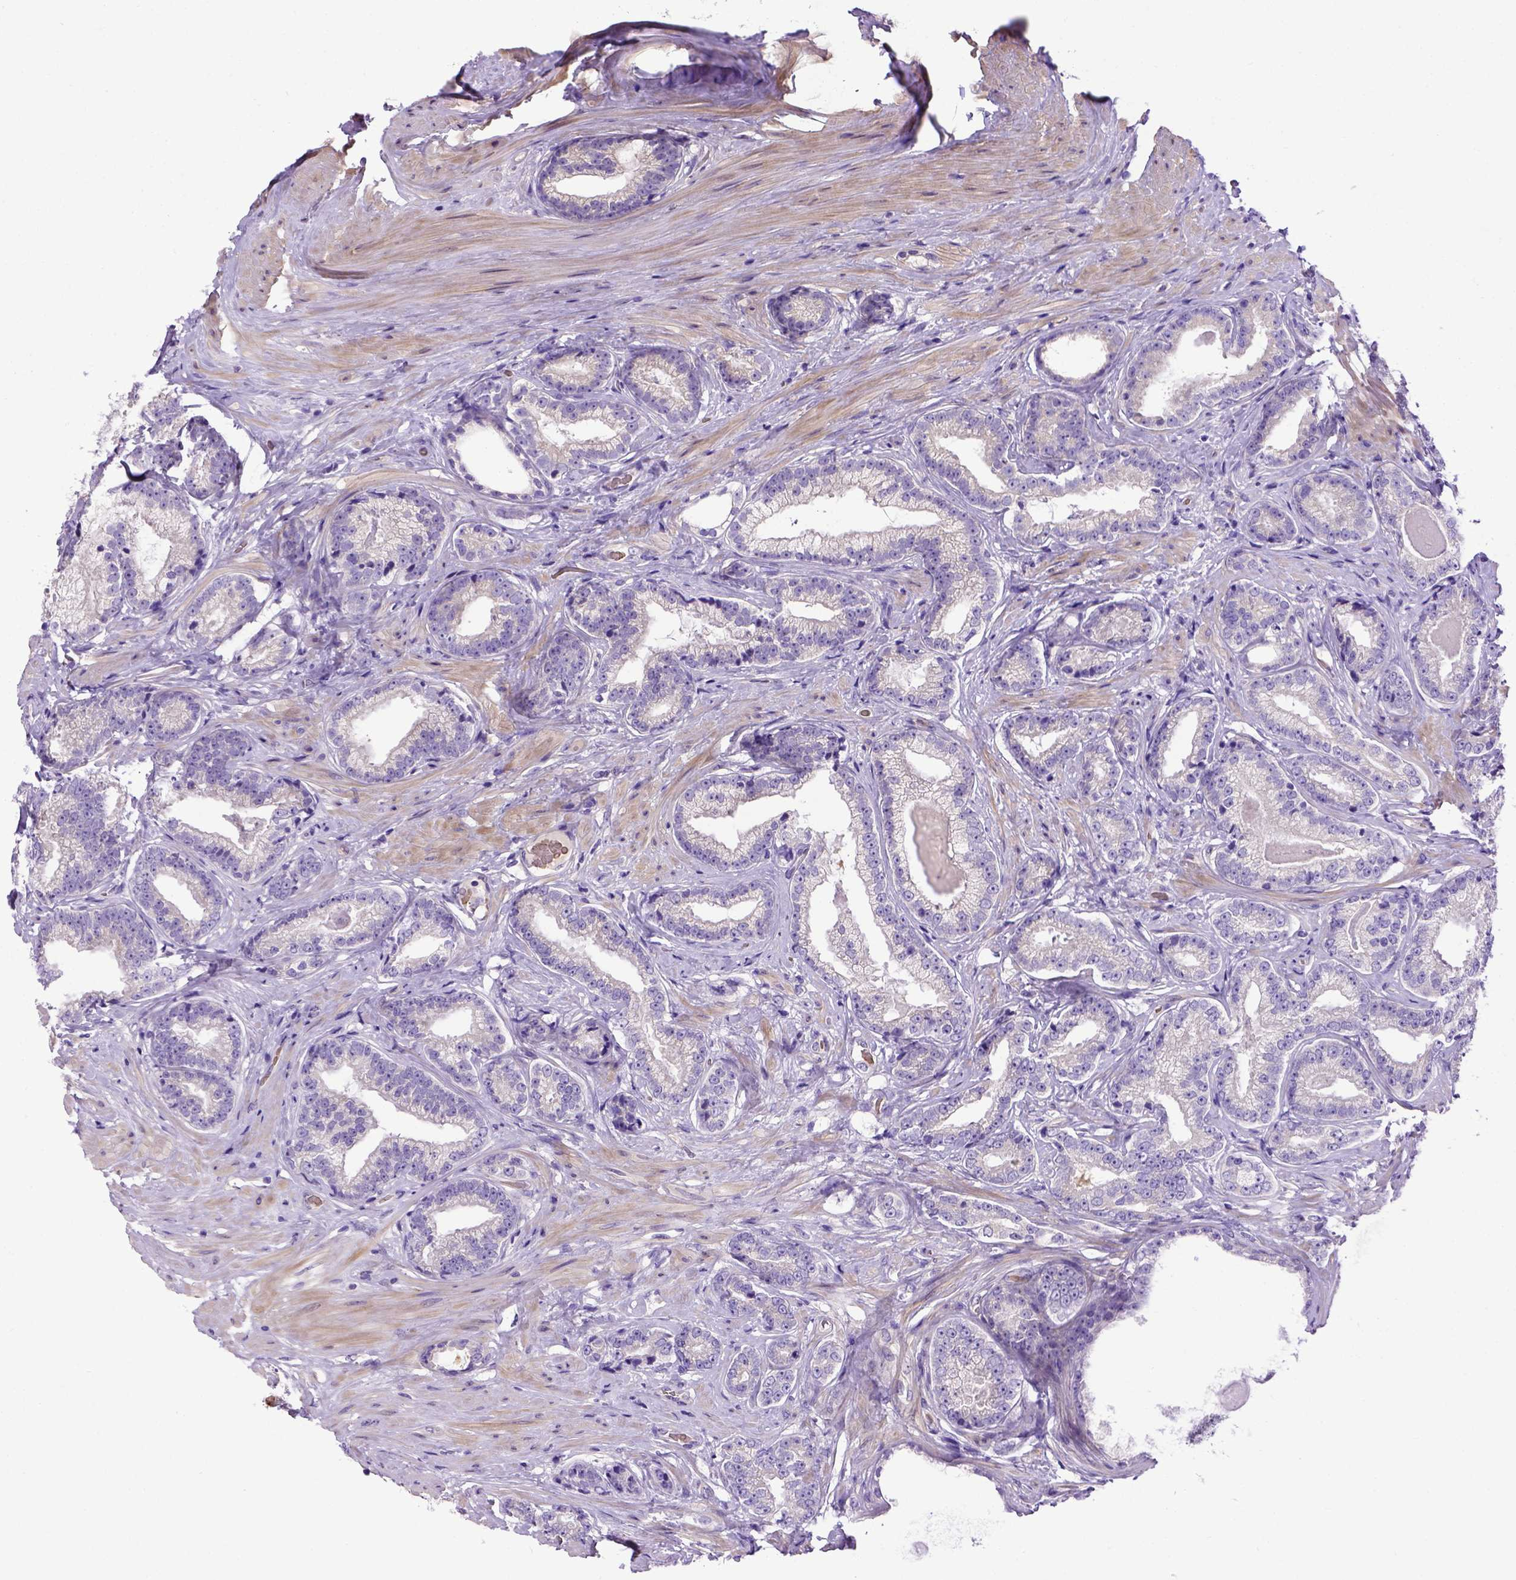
{"staining": {"intensity": "negative", "quantity": "none", "location": "none"}, "tissue": "prostate cancer", "cell_type": "Tumor cells", "image_type": "cancer", "snomed": [{"axis": "morphology", "description": "Adenocarcinoma, Low grade"}, {"axis": "topography", "description": "Prostate"}], "caption": "Tumor cells are negative for brown protein staining in low-grade adenocarcinoma (prostate). (DAB immunohistochemistry (IHC) visualized using brightfield microscopy, high magnification).", "gene": "ADAM12", "patient": {"sex": "male", "age": 61}}